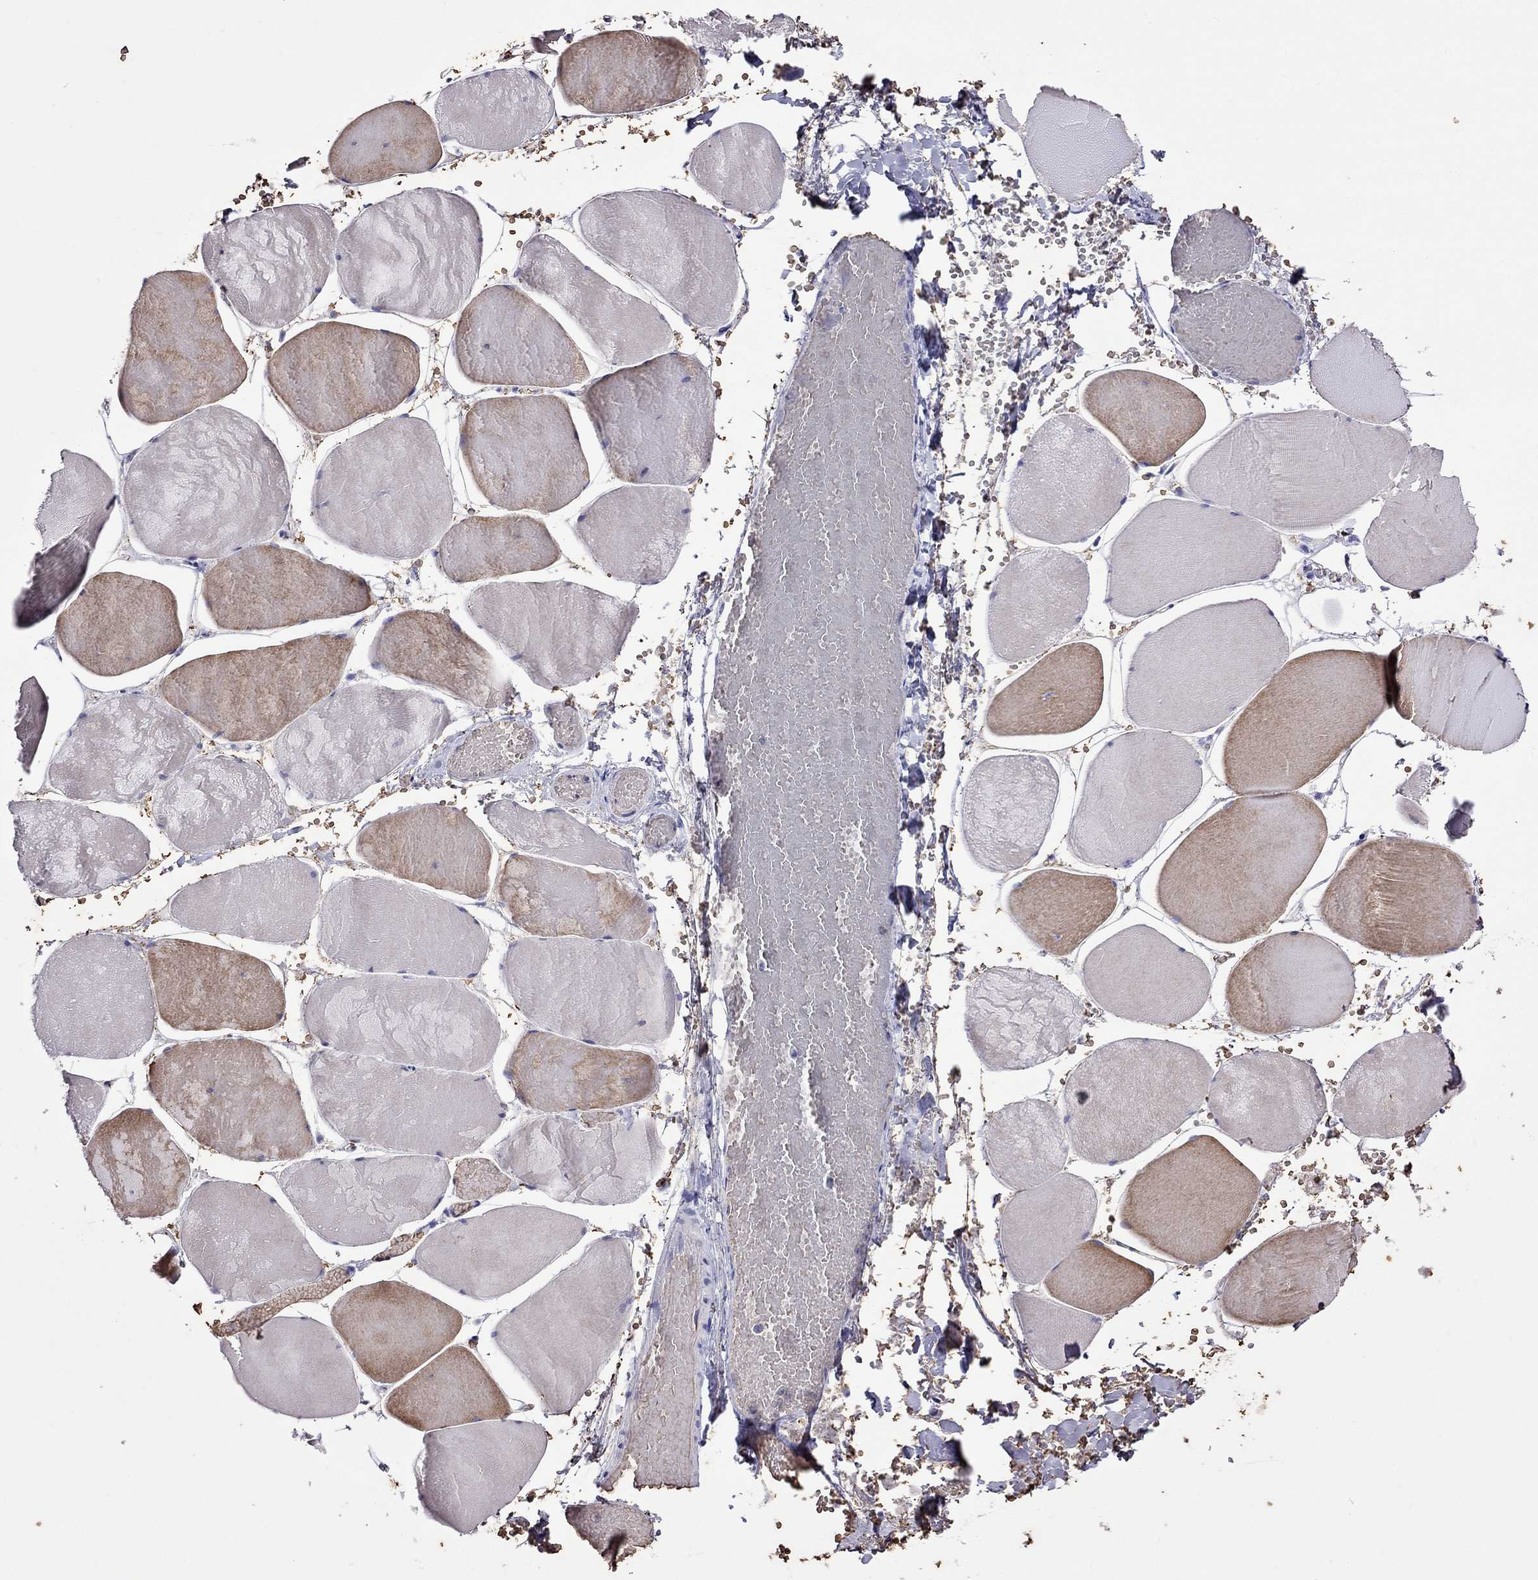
{"staining": {"intensity": "moderate", "quantity": "<25%", "location": "cytoplasmic/membranous"}, "tissue": "skeletal muscle", "cell_type": "Myocytes", "image_type": "normal", "snomed": [{"axis": "morphology", "description": "Normal tissue, NOS"}, {"axis": "morphology", "description": "Malignant melanoma, Metastatic site"}, {"axis": "topography", "description": "Skeletal muscle"}], "caption": "Immunohistochemistry (DAB (3,3'-diaminobenzidine)) staining of benign skeletal muscle displays moderate cytoplasmic/membranous protein expression in about <25% of myocytes. The staining was performed using DAB, with brown indicating positive protein expression. Nuclei are stained blue with hematoxylin.", "gene": "ADAM28", "patient": {"sex": "male", "age": 50}}